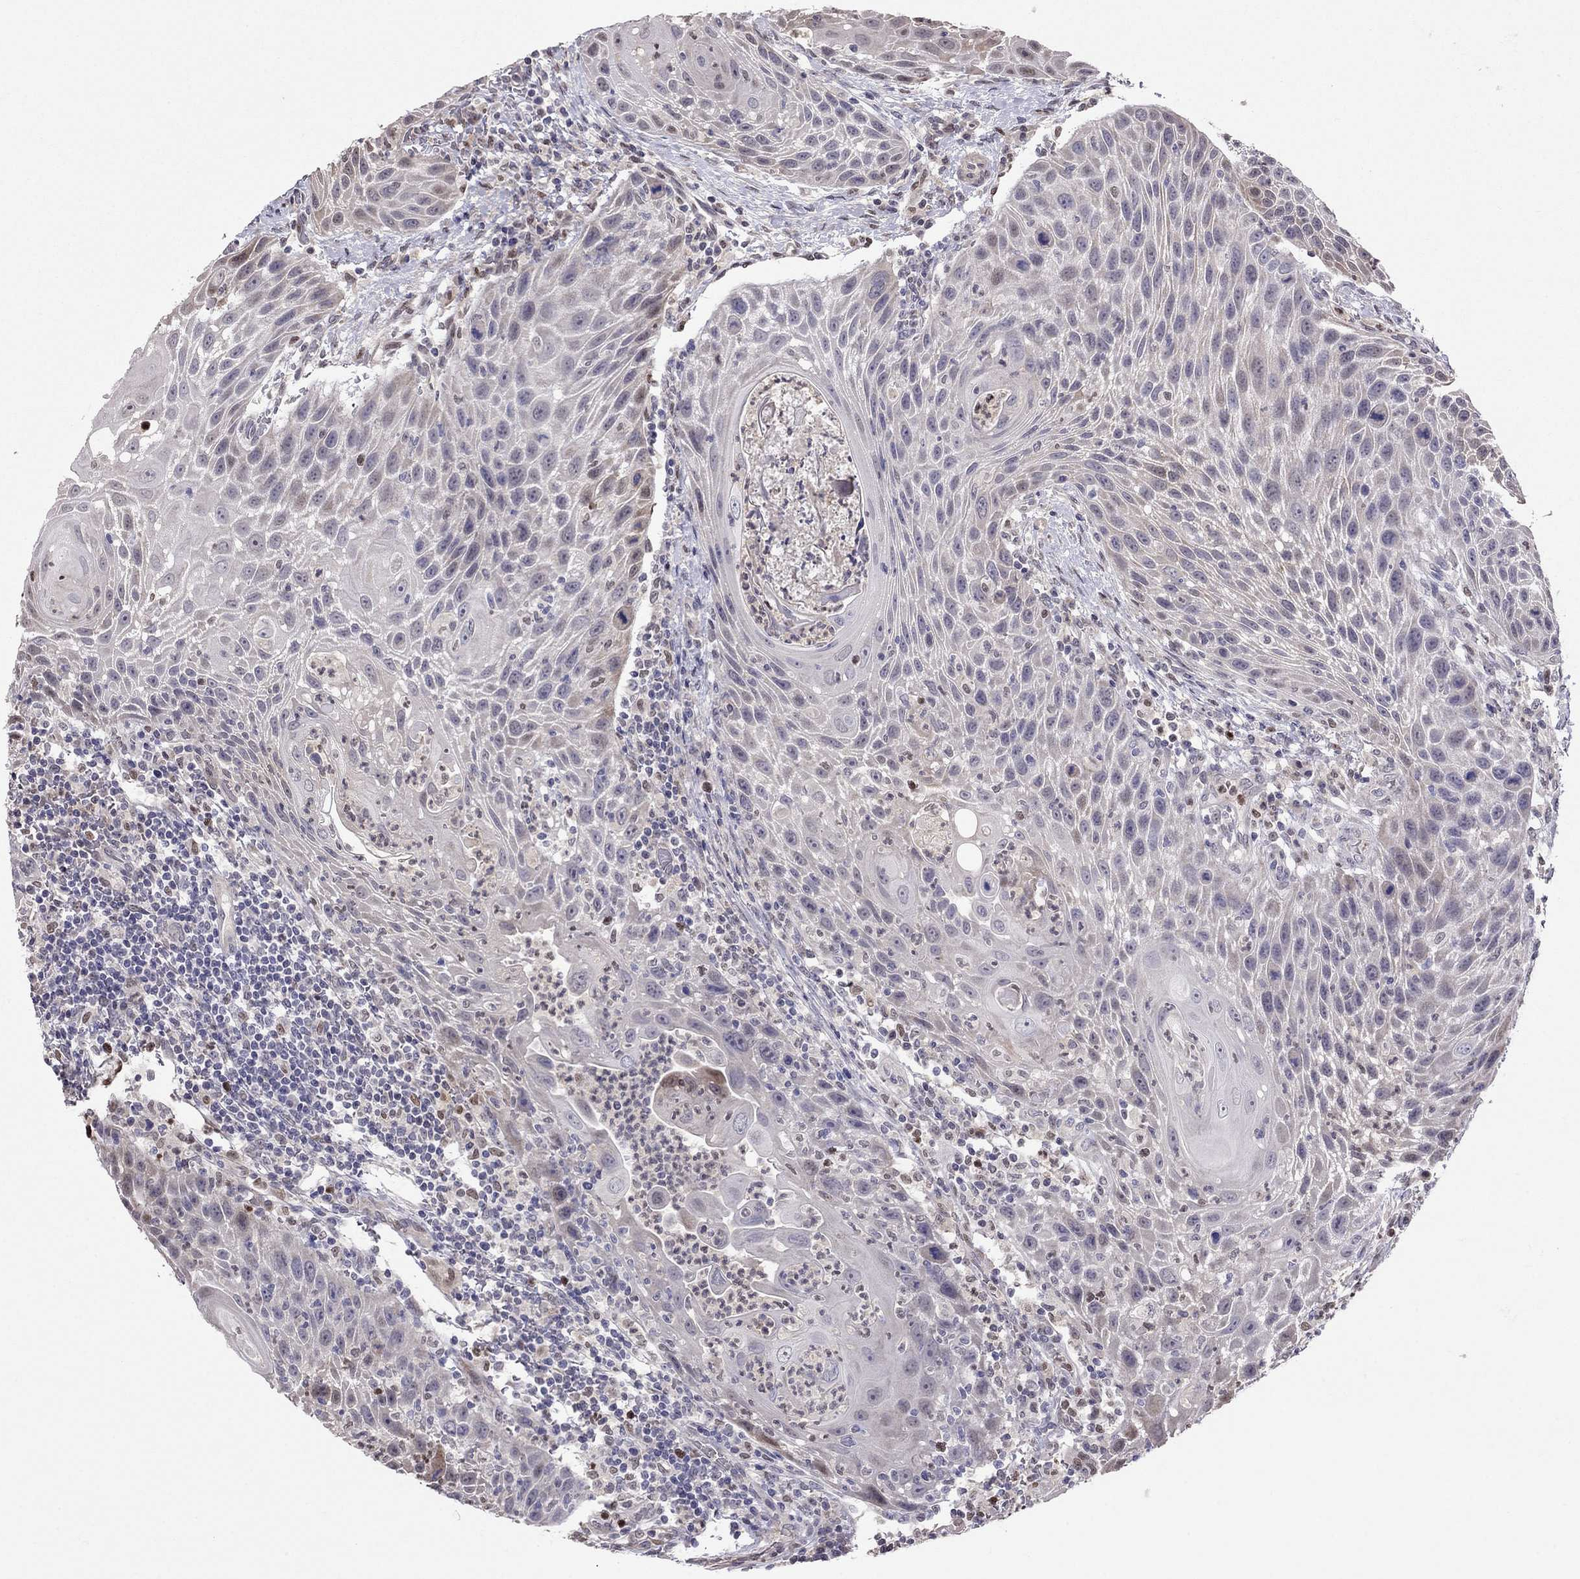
{"staining": {"intensity": "negative", "quantity": "none", "location": "none"}, "tissue": "head and neck cancer", "cell_type": "Tumor cells", "image_type": "cancer", "snomed": [{"axis": "morphology", "description": "Squamous cell carcinoma, NOS"}, {"axis": "topography", "description": "Head-Neck"}], "caption": "IHC photomicrograph of squamous cell carcinoma (head and neck) stained for a protein (brown), which demonstrates no staining in tumor cells.", "gene": "LRRC39", "patient": {"sex": "male", "age": 69}}